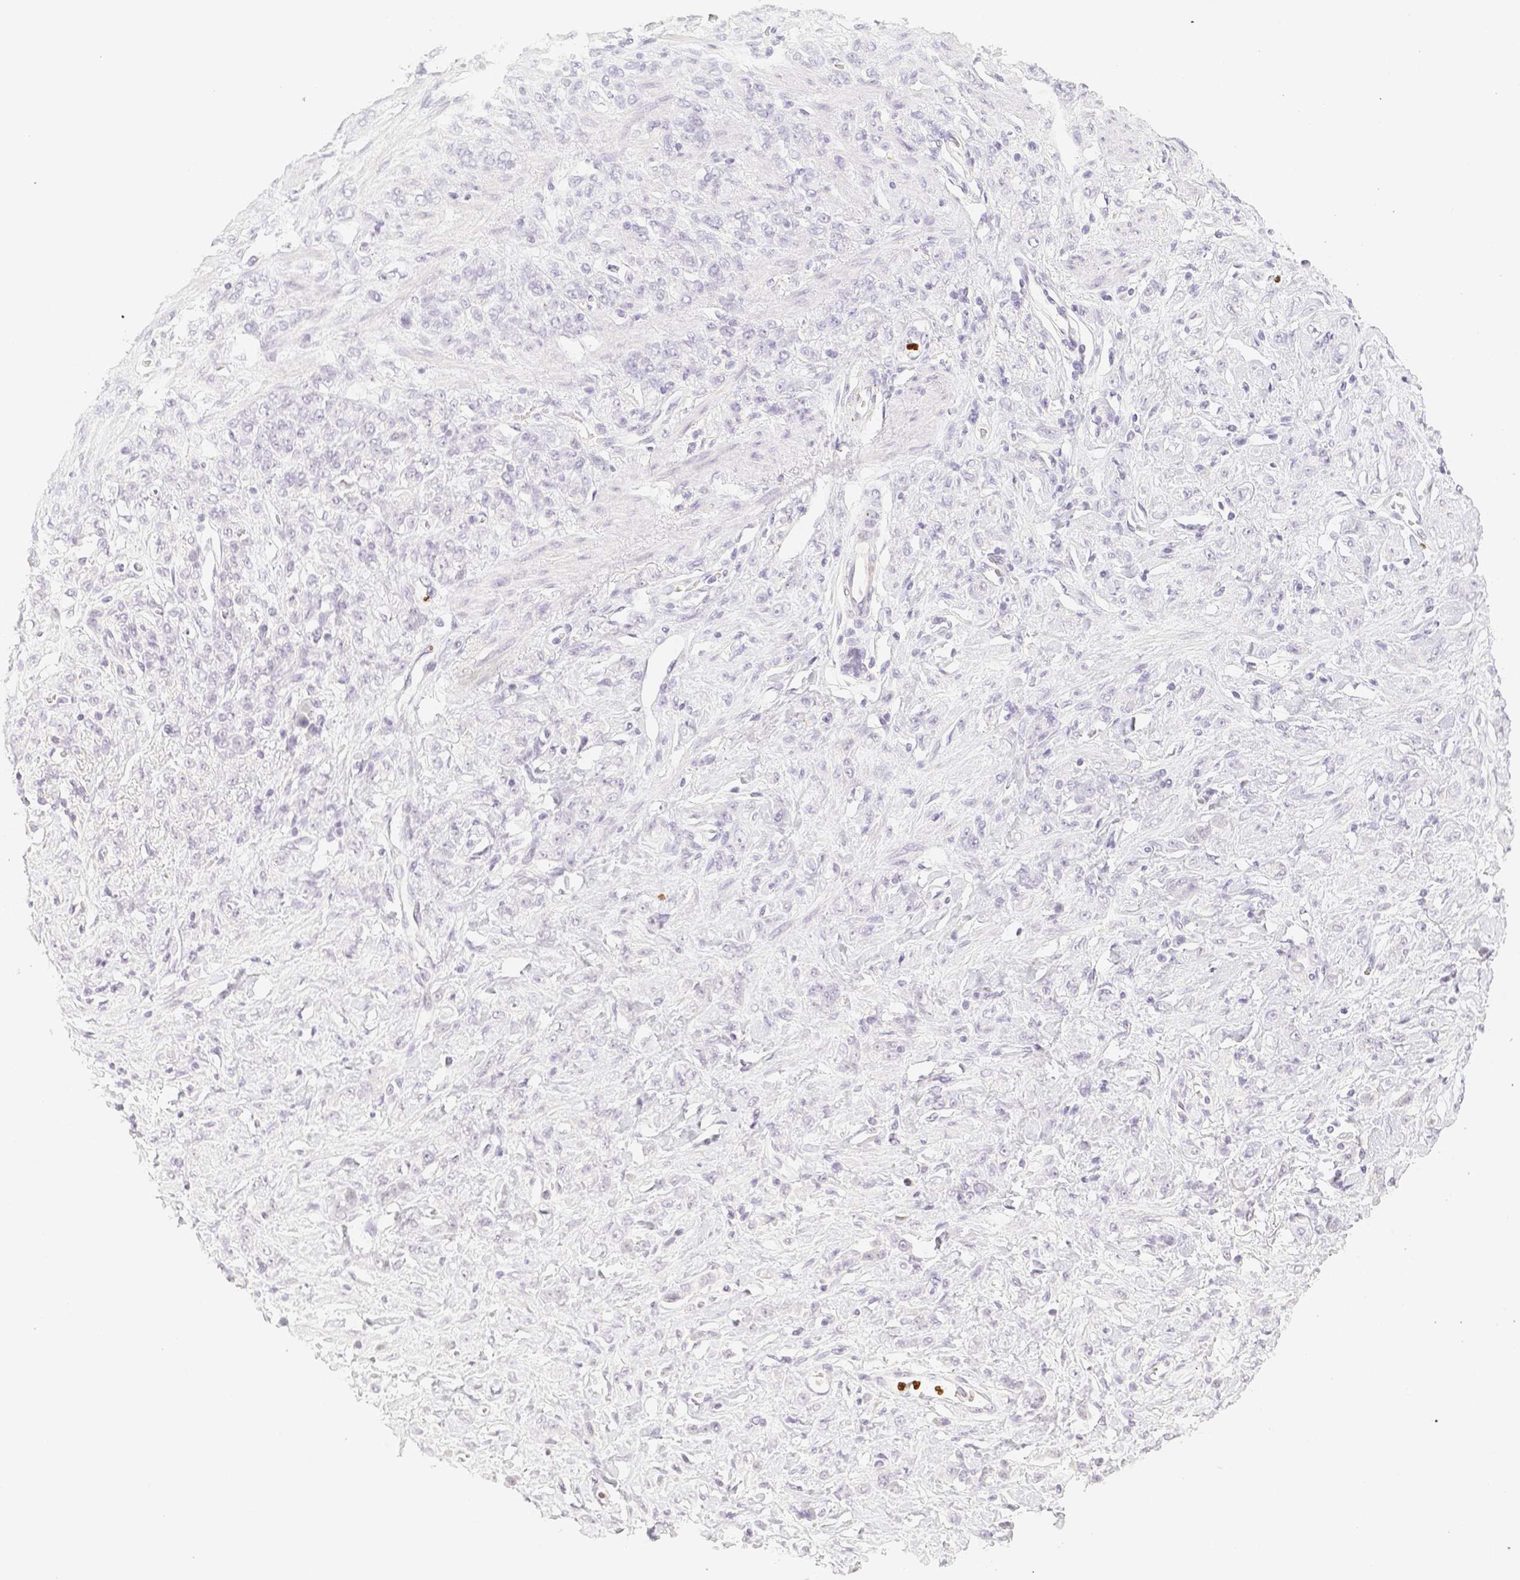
{"staining": {"intensity": "negative", "quantity": "none", "location": "none"}, "tissue": "stomach cancer", "cell_type": "Tumor cells", "image_type": "cancer", "snomed": [{"axis": "morphology", "description": "Normal tissue, NOS"}, {"axis": "morphology", "description": "Adenocarcinoma, NOS"}, {"axis": "topography", "description": "Stomach"}], "caption": "This is an immunohistochemistry histopathology image of stomach adenocarcinoma. There is no expression in tumor cells.", "gene": "PADI4", "patient": {"sex": "male", "age": 82}}